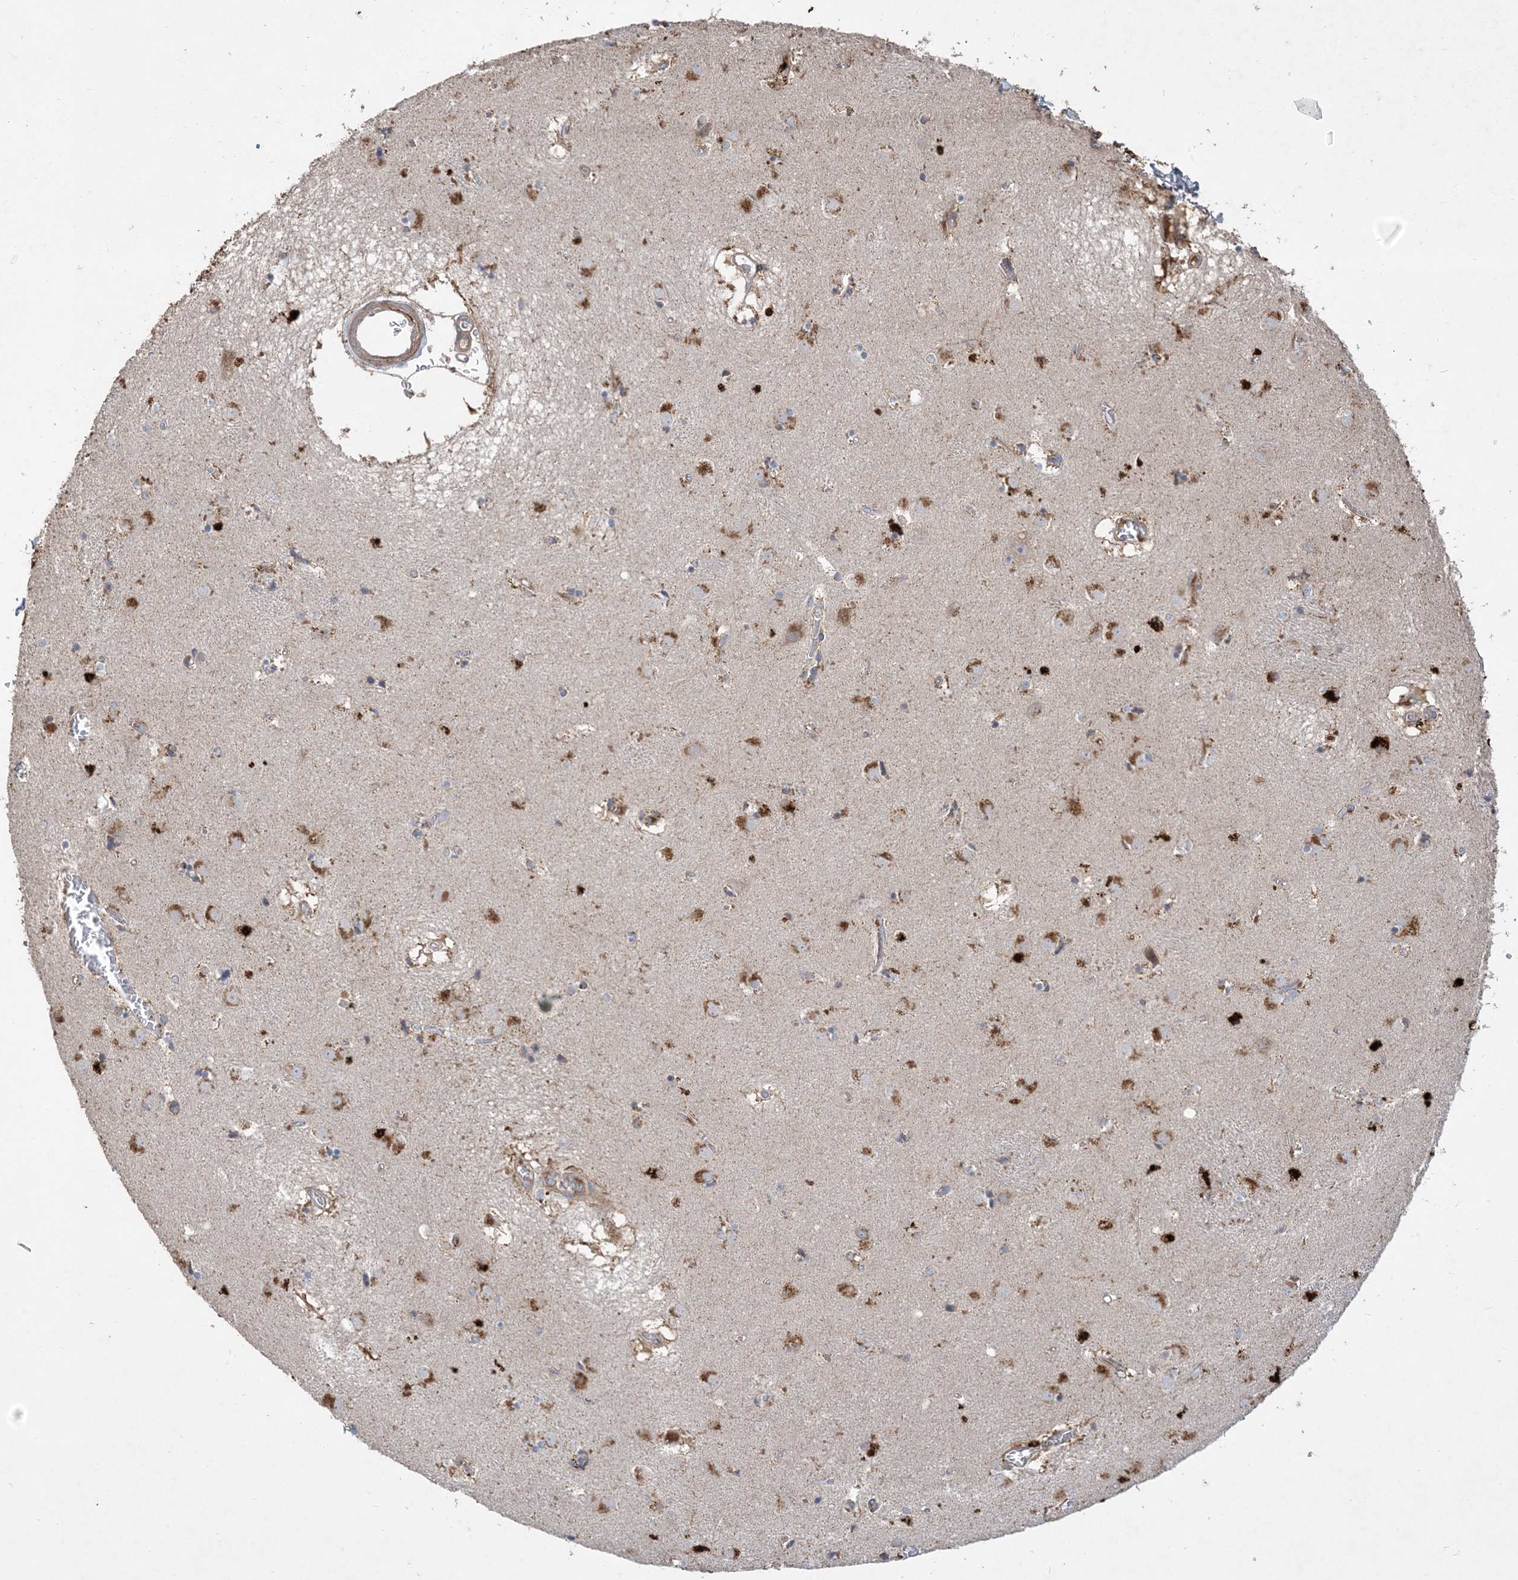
{"staining": {"intensity": "weak", "quantity": "<25%", "location": "cytoplasmic/membranous"}, "tissue": "caudate", "cell_type": "Glial cells", "image_type": "normal", "snomed": [{"axis": "morphology", "description": "Normal tissue, NOS"}, {"axis": "topography", "description": "Lateral ventricle wall"}], "caption": "A histopathology image of human caudate is negative for staining in glial cells. Nuclei are stained in blue.", "gene": "MASP2", "patient": {"sex": "male", "age": 70}}